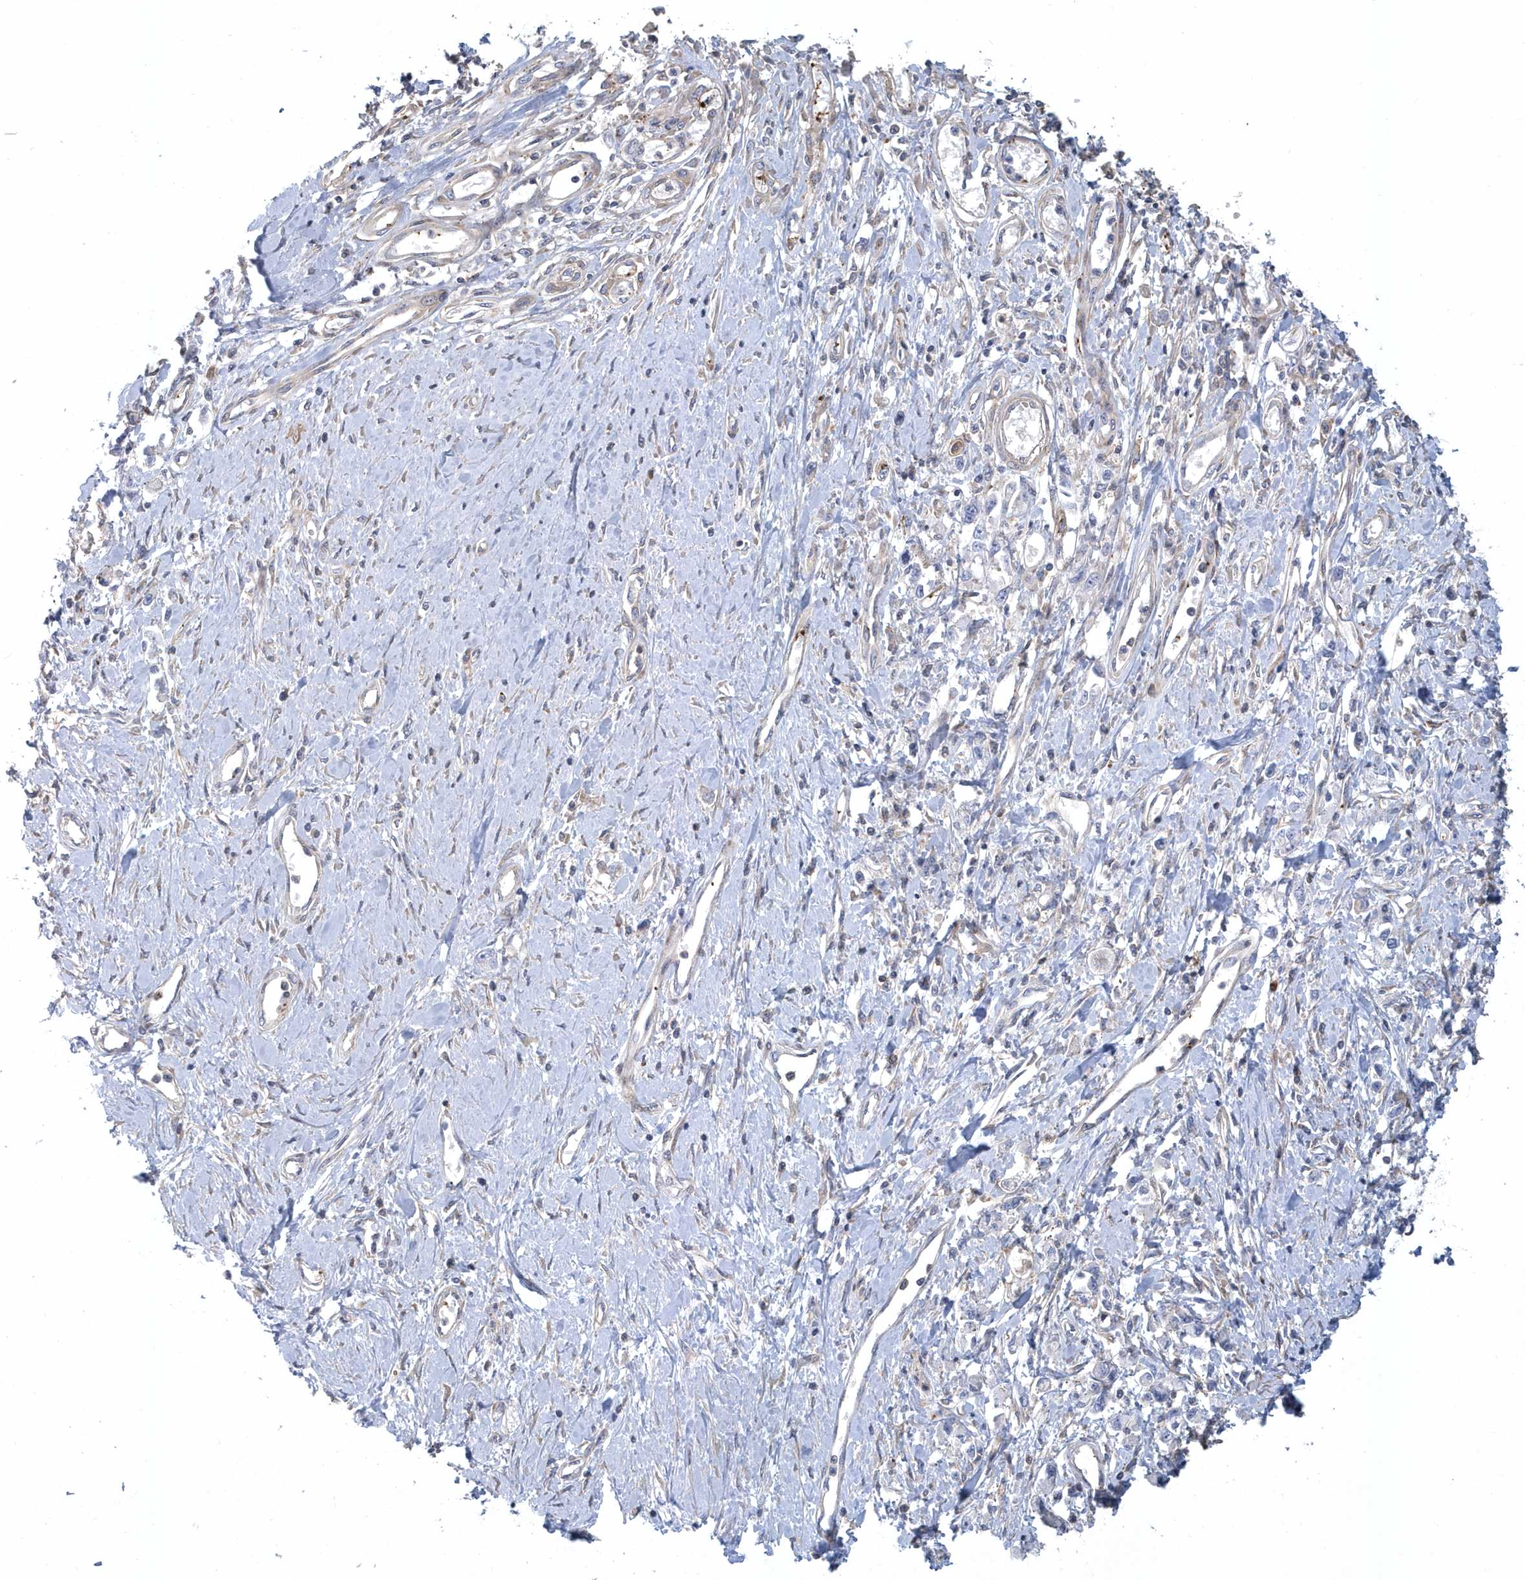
{"staining": {"intensity": "negative", "quantity": "none", "location": "none"}, "tissue": "stomach cancer", "cell_type": "Tumor cells", "image_type": "cancer", "snomed": [{"axis": "morphology", "description": "Adenocarcinoma, NOS"}, {"axis": "topography", "description": "Stomach"}], "caption": "Immunohistochemical staining of human stomach cancer (adenocarcinoma) displays no significant positivity in tumor cells. (DAB (3,3'-diaminobenzidine) immunohistochemistry (IHC), high magnification).", "gene": "ARAP2", "patient": {"sex": "female", "age": 76}}